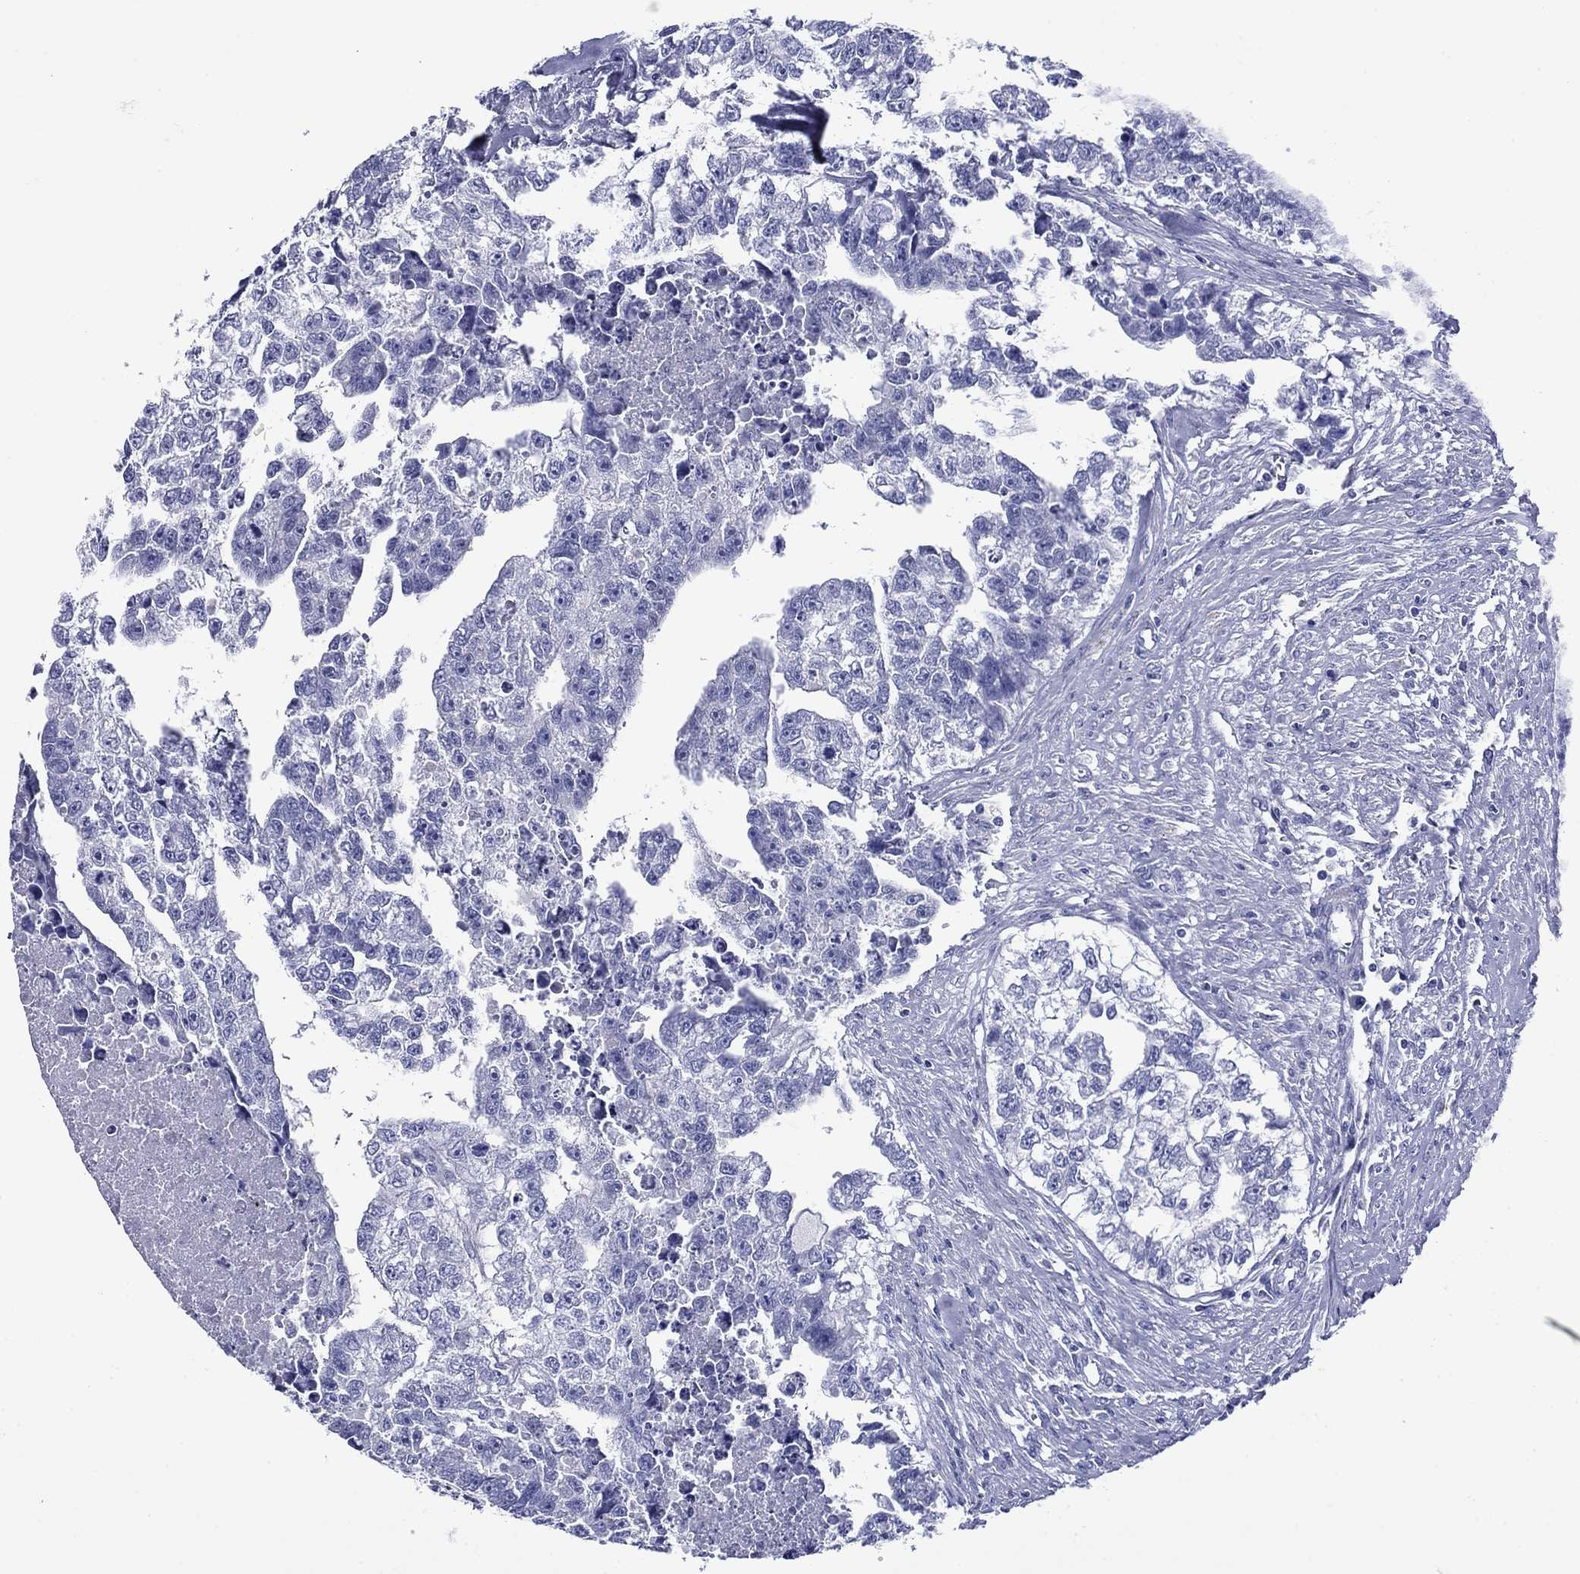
{"staining": {"intensity": "negative", "quantity": "none", "location": "none"}, "tissue": "testis cancer", "cell_type": "Tumor cells", "image_type": "cancer", "snomed": [{"axis": "morphology", "description": "Carcinoma, Embryonal, NOS"}, {"axis": "morphology", "description": "Teratoma, malignant, NOS"}, {"axis": "topography", "description": "Testis"}], "caption": "Image shows no significant protein positivity in tumor cells of embryonal carcinoma (testis).", "gene": "ROM1", "patient": {"sex": "male", "age": 44}}